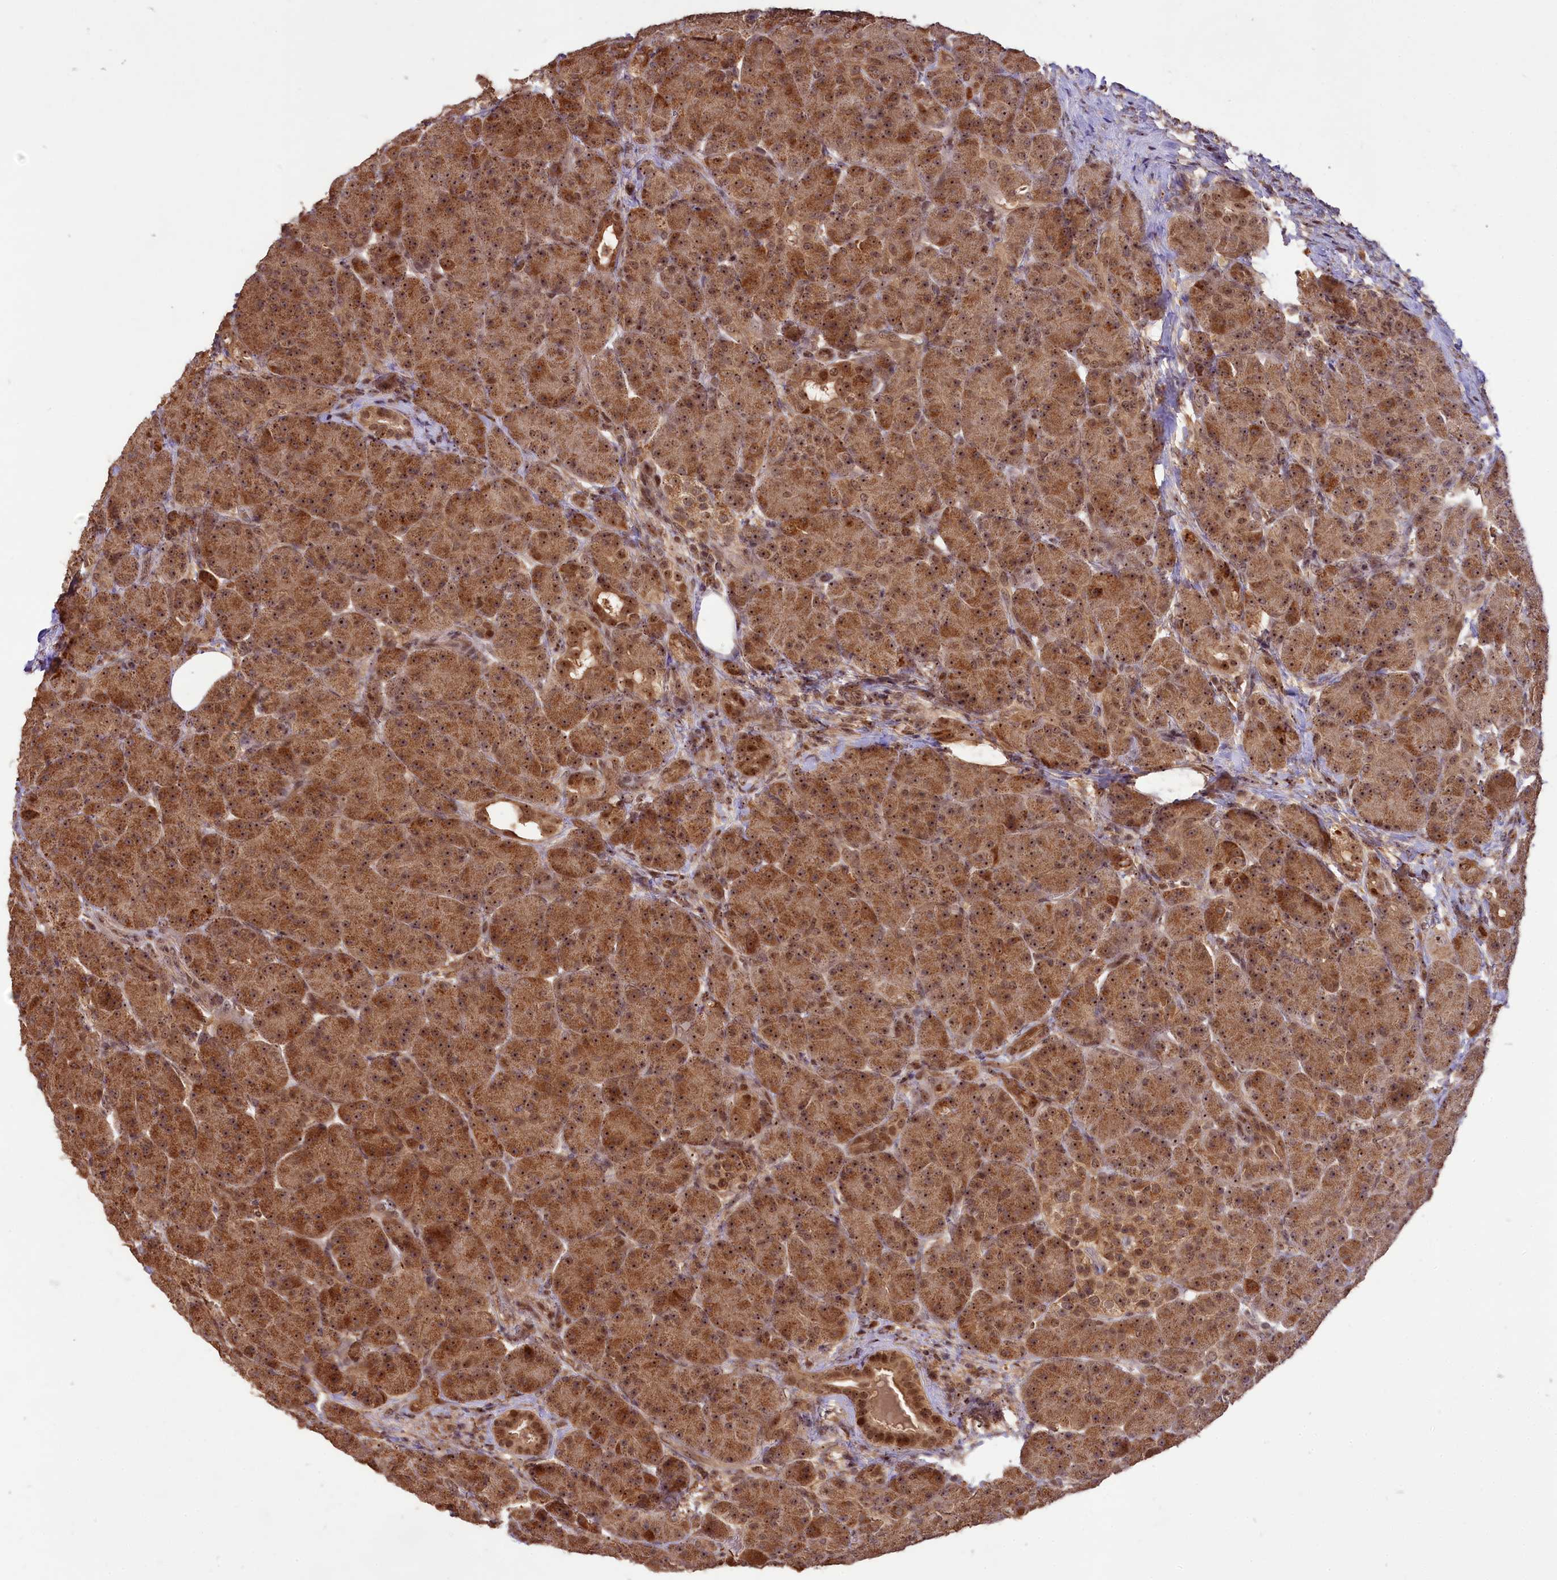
{"staining": {"intensity": "moderate", "quantity": ">75%", "location": "cytoplasmic/membranous,nuclear"}, "tissue": "pancreas", "cell_type": "Exocrine glandular cells", "image_type": "normal", "snomed": [{"axis": "morphology", "description": "Normal tissue, NOS"}, {"axis": "topography", "description": "Pancreas"}], "caption": "A medium amount of moderate cytoplasmic/membranous,nuclear positivity is identified in about >75% of exocrine glandular cells in normal pancreas.", "gene": "RRP8", "patient": {"sex": "male", "age": 63}}